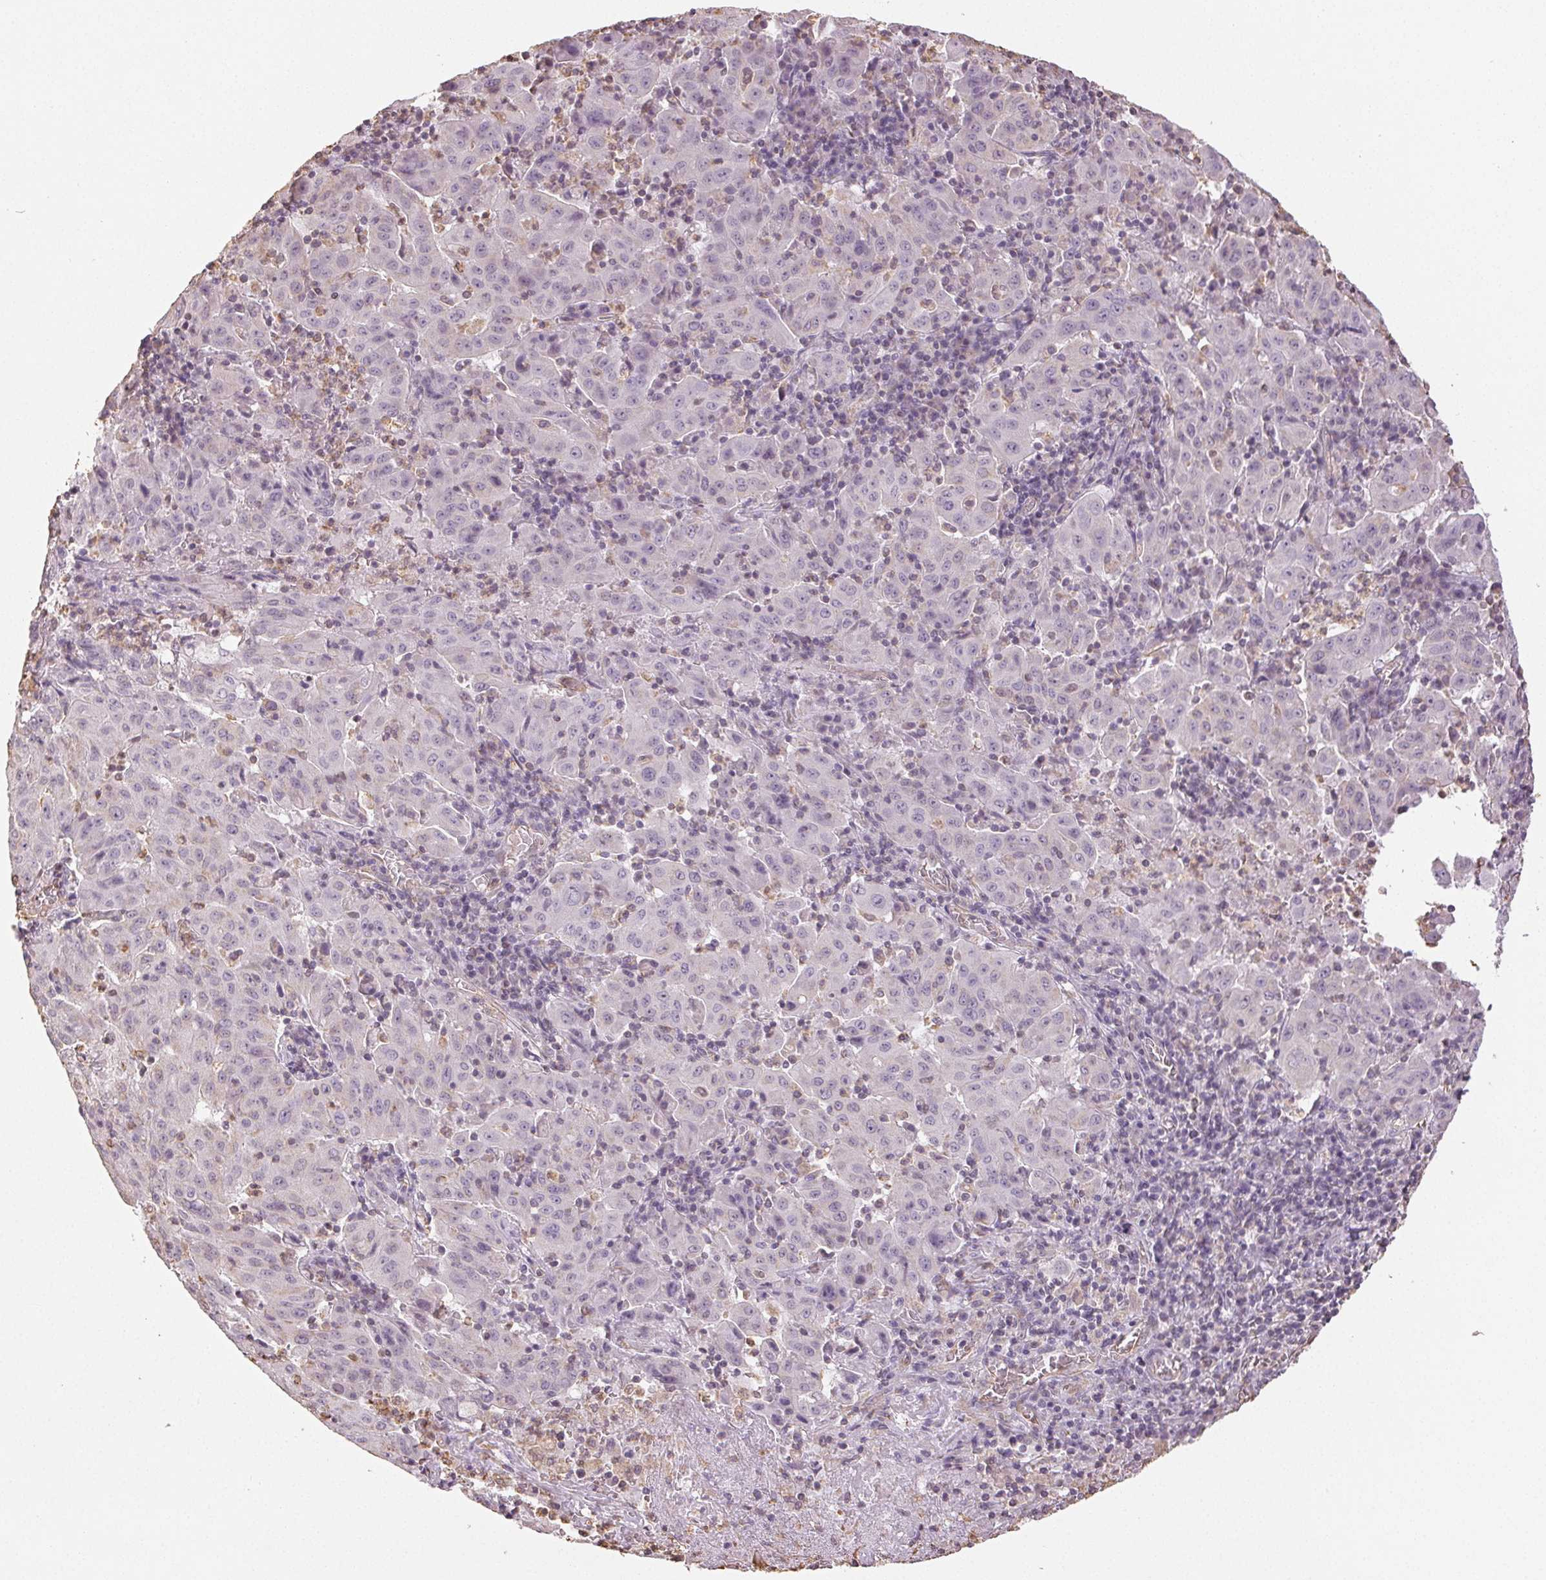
{"staining": {"intensity": "negative", "quantity": "none", "location": "none"}, "tissue": "pancreatic cancer", "cell_type": "Tumor cells", "image_type": "cancer", "snomed": [{"axis": "morphology", "description": "Adenocarcinoma, NOS"}, {"axis": "topography", "description": "Pancreas"}], "caption": "Pancreatic adenocarcinoma was stained to show a protein in brown. There is no significant positivity in tumor cells.", "gene": "COL7A1", "patient": {"sex": "male", "age": 63}}